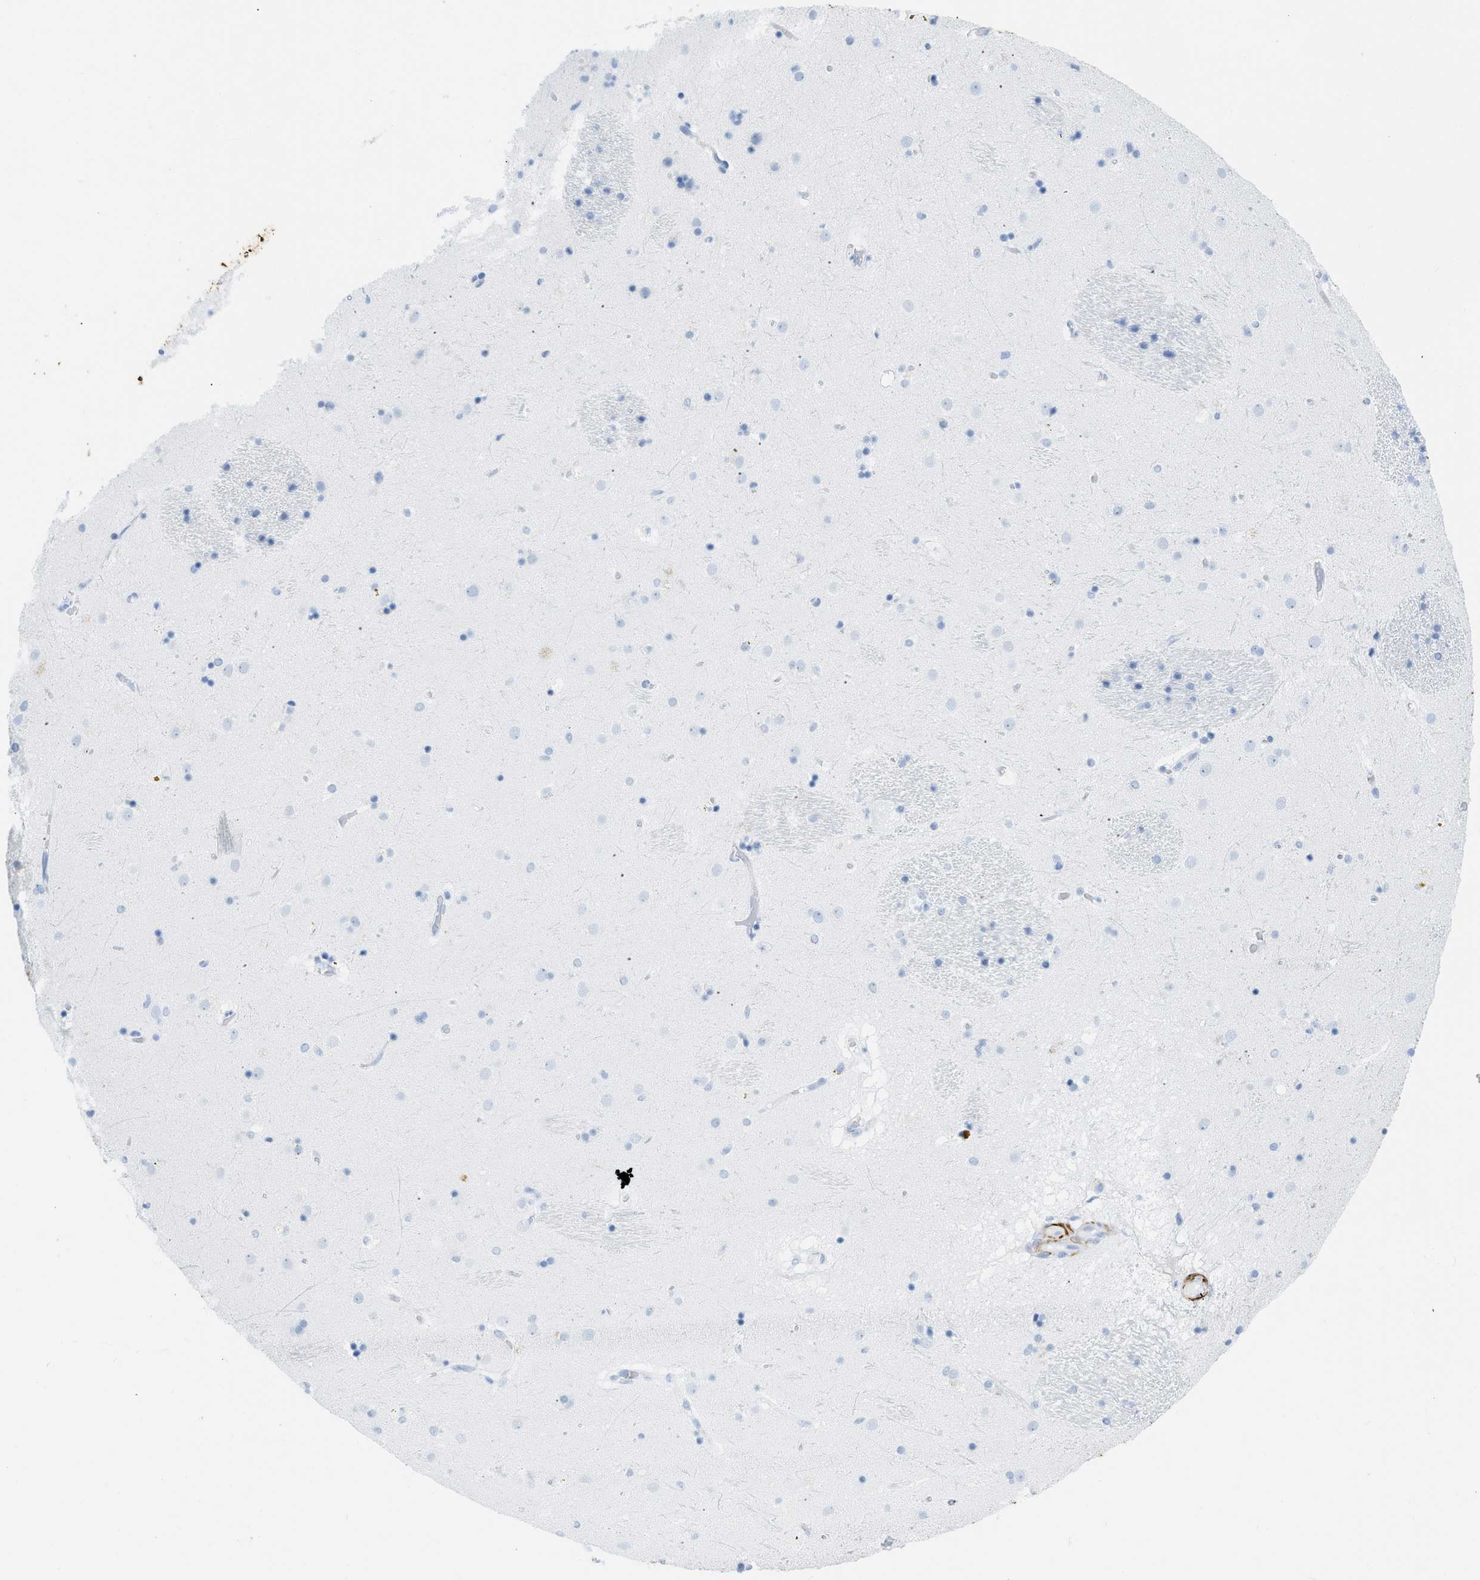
{"staining": {"intensity": "negative", "quantity": "none", "location": "none"}, "tissue": "caudate", "cell_type": "Glial cells", "image_type": "normal", "snomed": [{"axis": "morphology", "description": "Normal tissue, NOS"}, {"axis": "topography", "description": "Lateral ventricle wall"}], "caption": "This is a histopathology image of immunohistochemistry (IHC) staining of benign caudate, which shows no staining in glial cells.", "gene": "DES", "patient": {"sex": "male", "age": 70}}